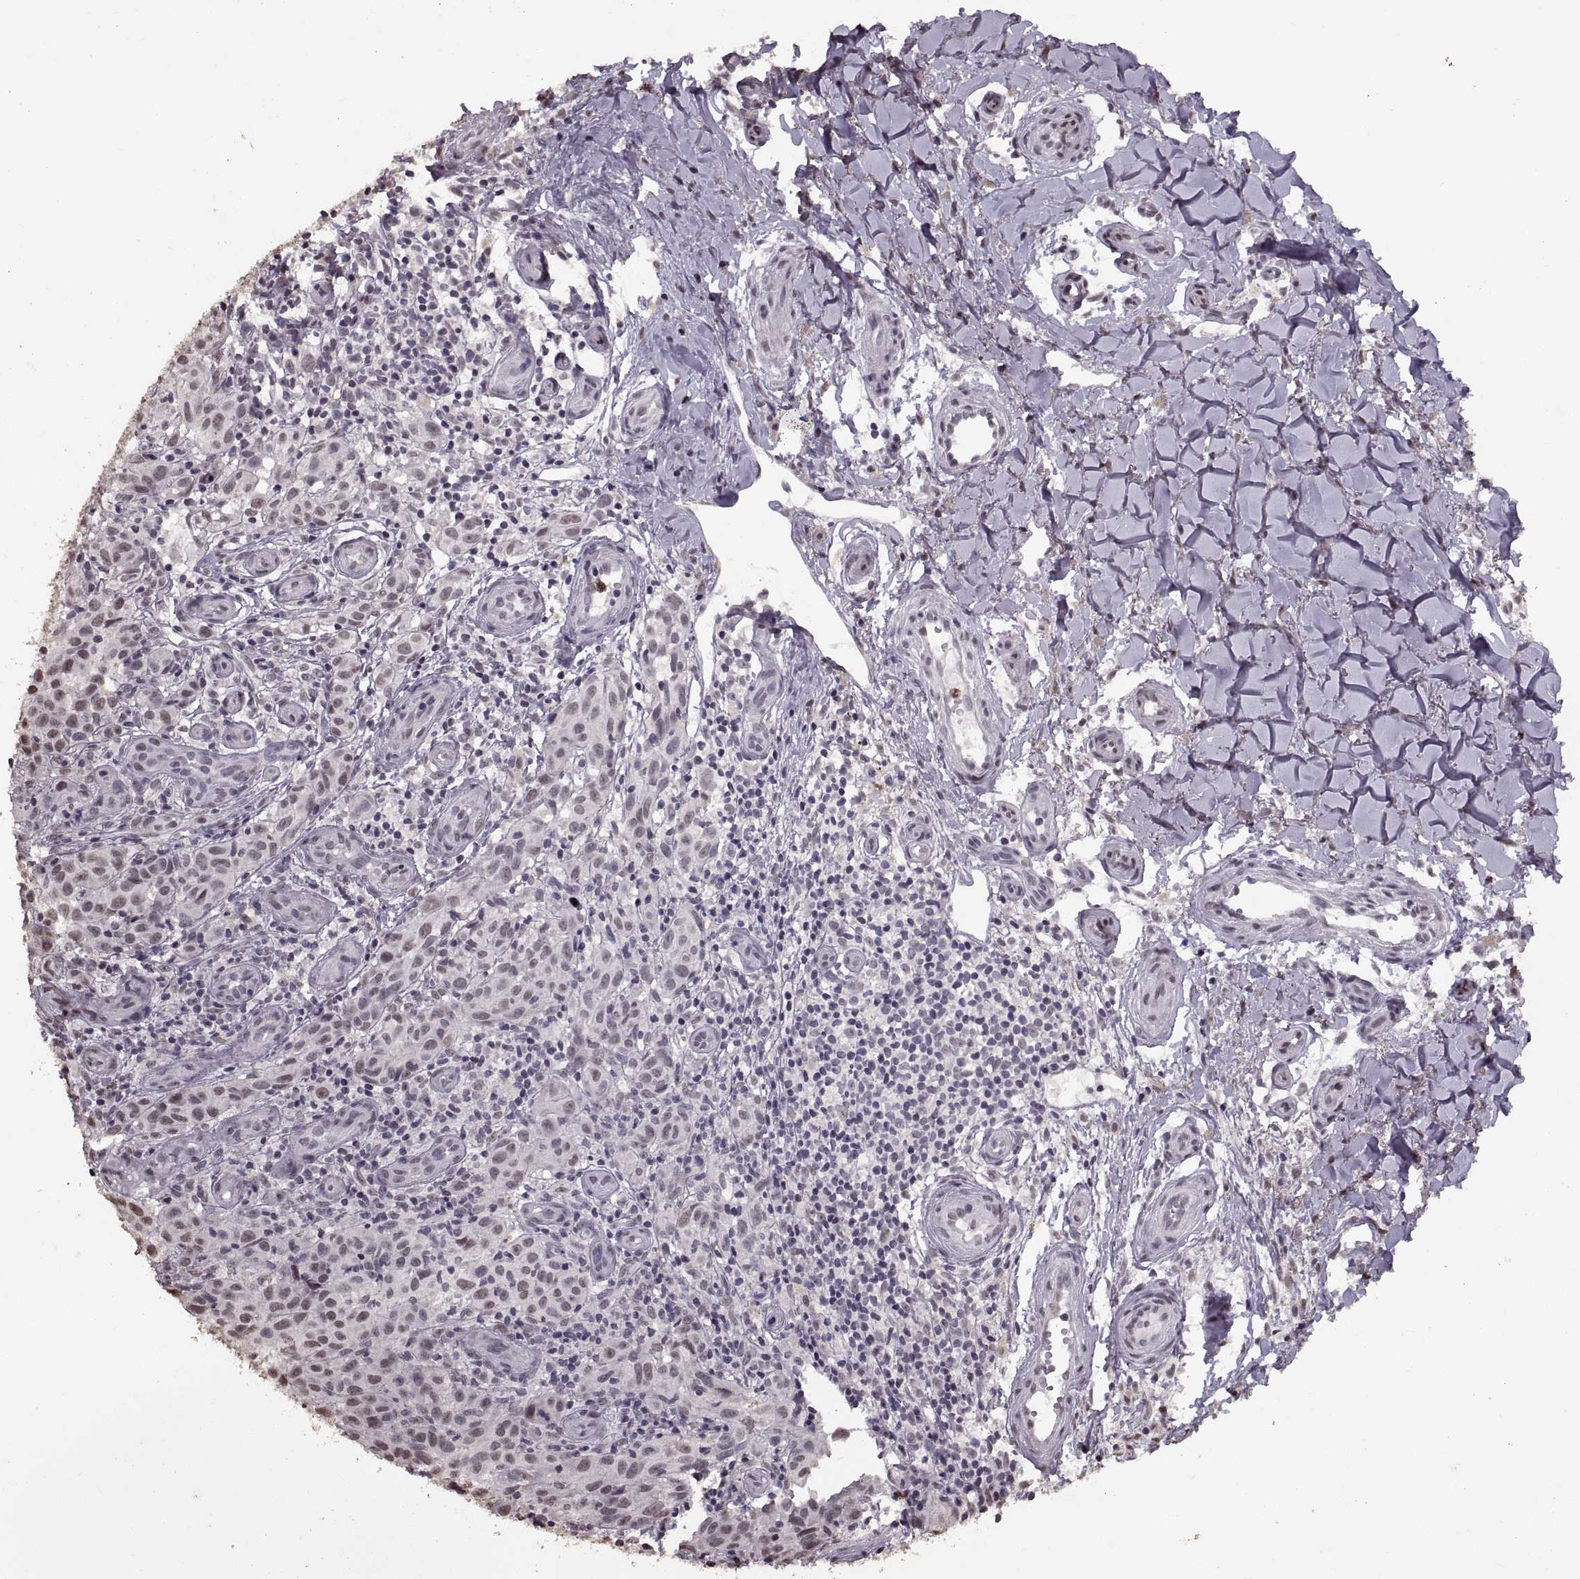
{"staining": {"intensity": "weak", "quantity": "<25%", "location": "nuclear"}, "tissue": "melanoma", "cell_type": "Tumor cells", "image_type": "cancer", "snomed": [{"axis": "morphology", "description": "Malignant melanoma, NOS"}, {"axis": "topography", "description": "Skin"}], "caption": "Malignant melanoma stained for a protein using immunohistochemistry demonstrates no expression tumor cells.", "gene": "PALS1", "patient": {"sex": "female", "age": 53}}